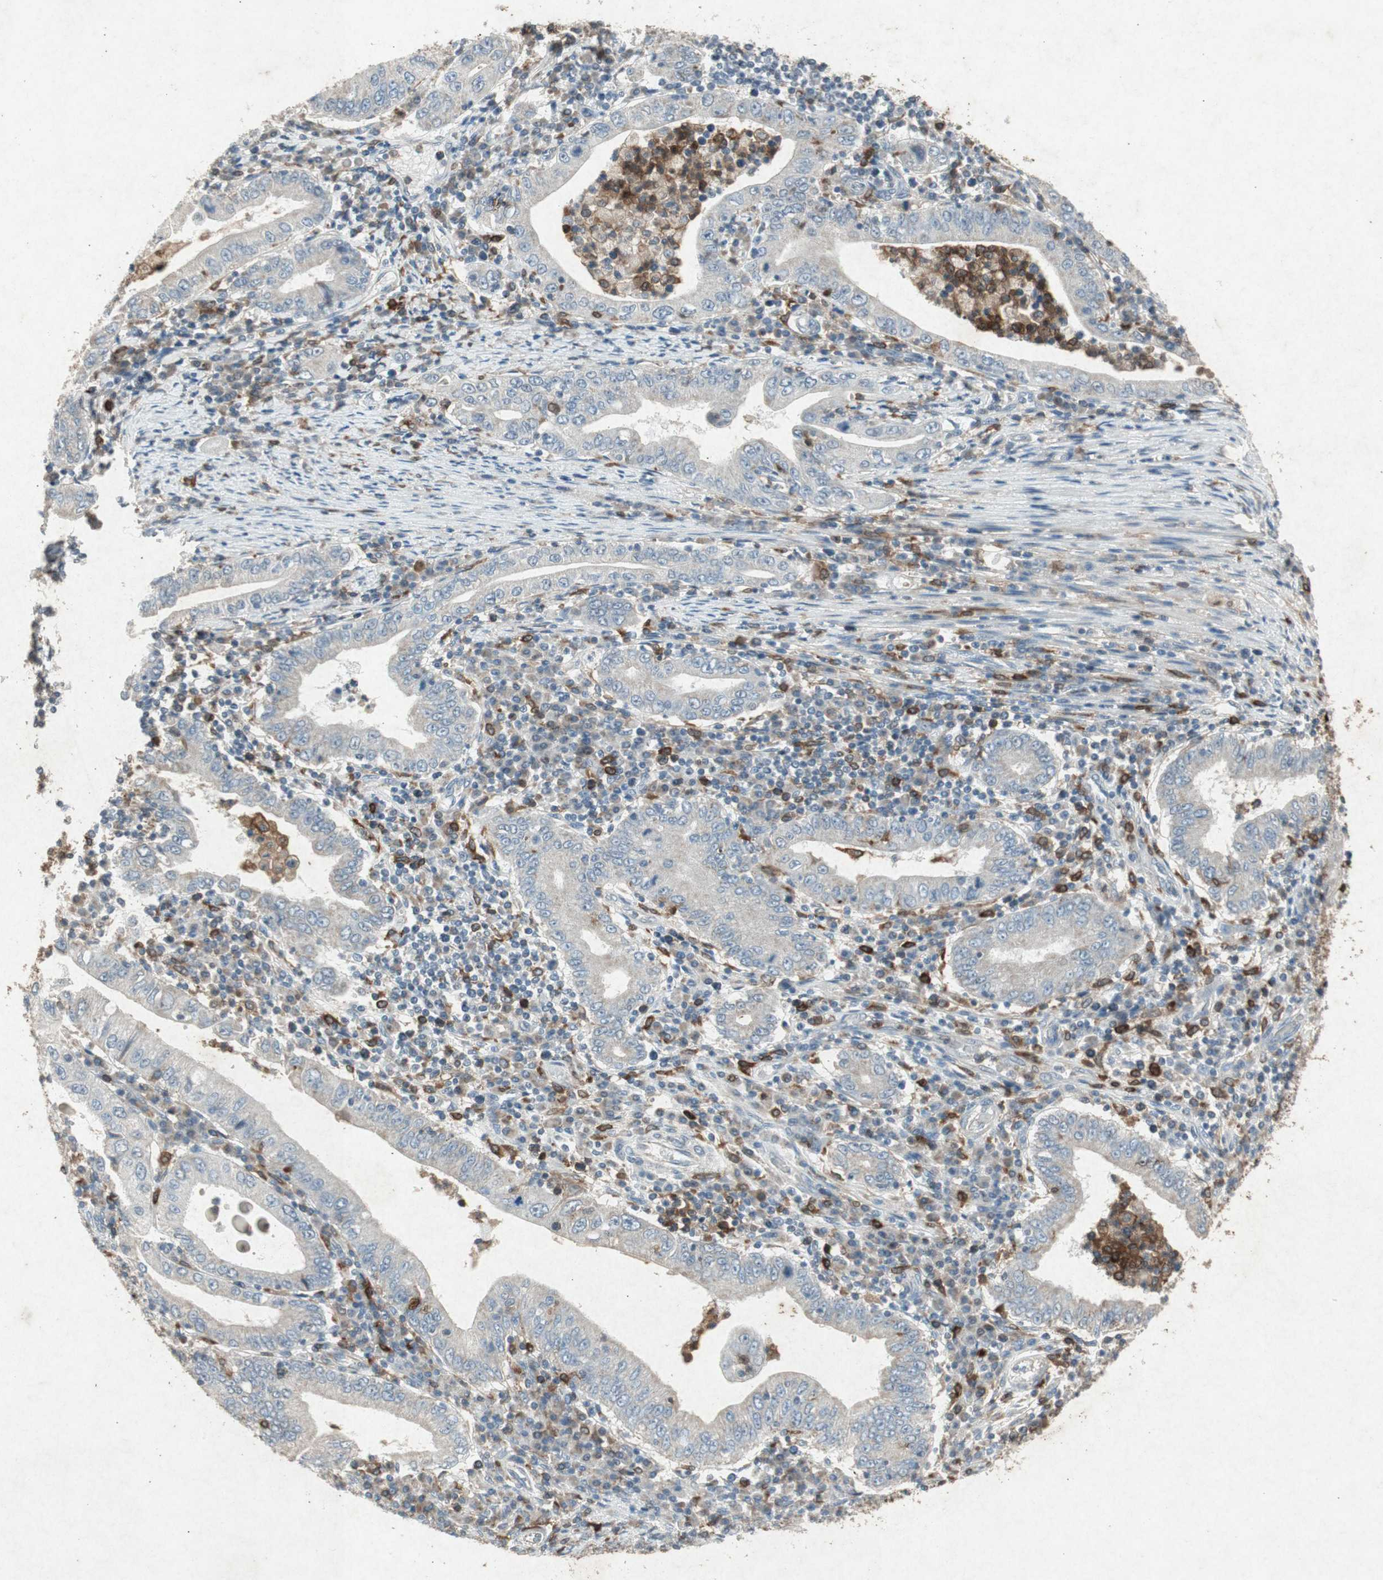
{"staining": {"intensity": "negative", "quantity": "none", "location": "none"}, "tissue": "stomach cancer", "cell_type": "Tumor cells", "image_type": "cancer", "snomed": [{"axis": "morphology", "description": "Normal tissue, NOS"}, {"axis": "morphology", "description": "Adenocarcinoma, NOS"}, {"axis": "topography", "description": "Esophagus"}, {"axis": "topography", "description": "Stomach, upper"}, {"axis": "topography", "description": "Peripheral nerve tissue"}], "caption": "A micrograph of human stomach cancer is negative for staining in tumor cells.", "gene": "TYROBP", "patient": {"sex": "male", "age": 62}}